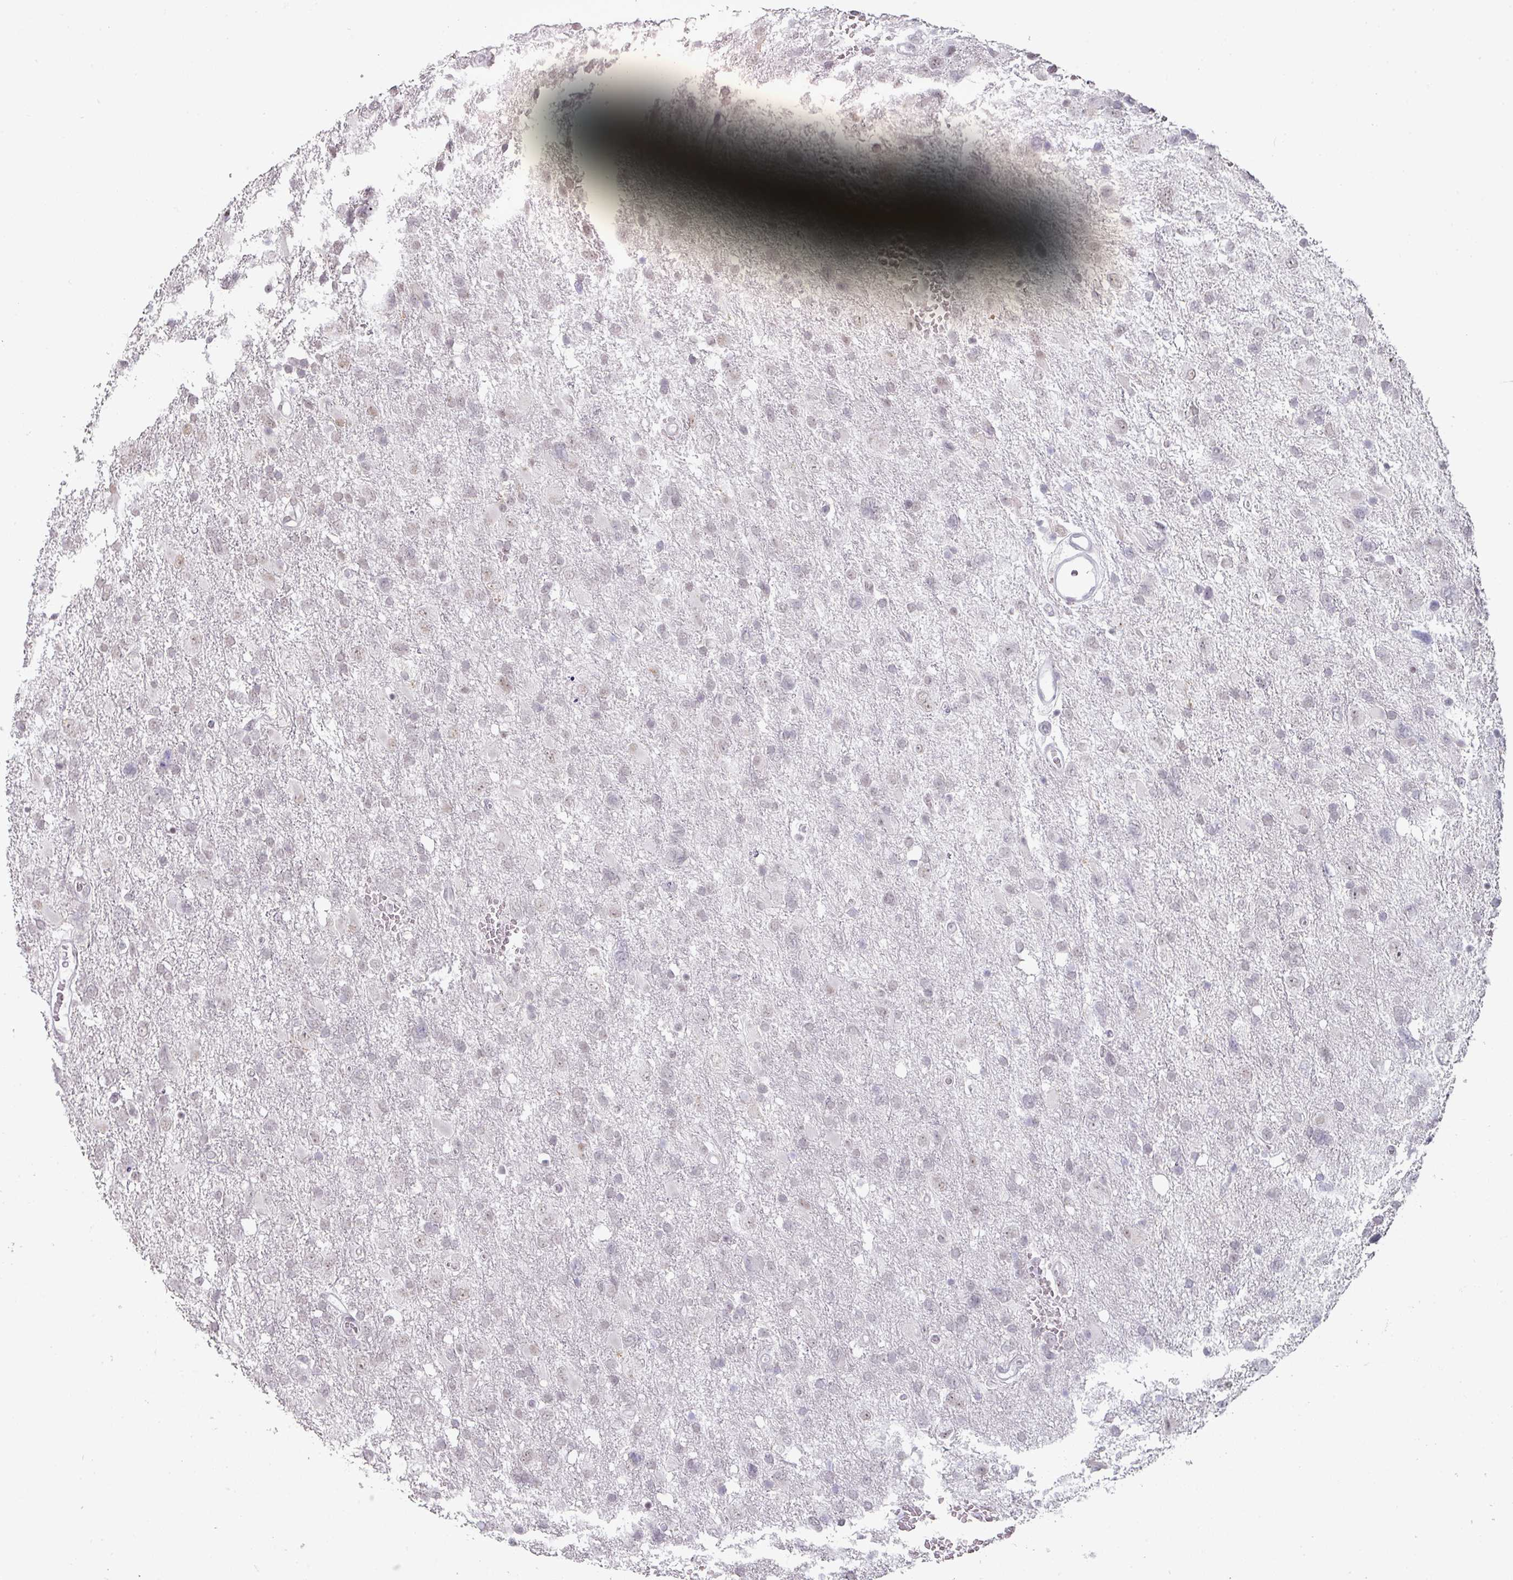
{"staining": {"intensity": "negative", "quantity": "none", "location": "none"}, "tissue": "glioma", "cell_type": "Tumor cells", "image_type": "cancer", "snomed": [{"axis": "morphology", "description": "Glioma, malignant, High grade"}, {"axis": "topography", "description": "Brain"}], "caption": "Glioma was stained to show a protein in brown. There is no significant staining in tumor cells. (DAB (3,3'-diaminobenzidine) immunohistochemistry with hematoxylin counter stain).", "gene": "SPRR1A", "patient": {"sex": "male", "age": 61}}